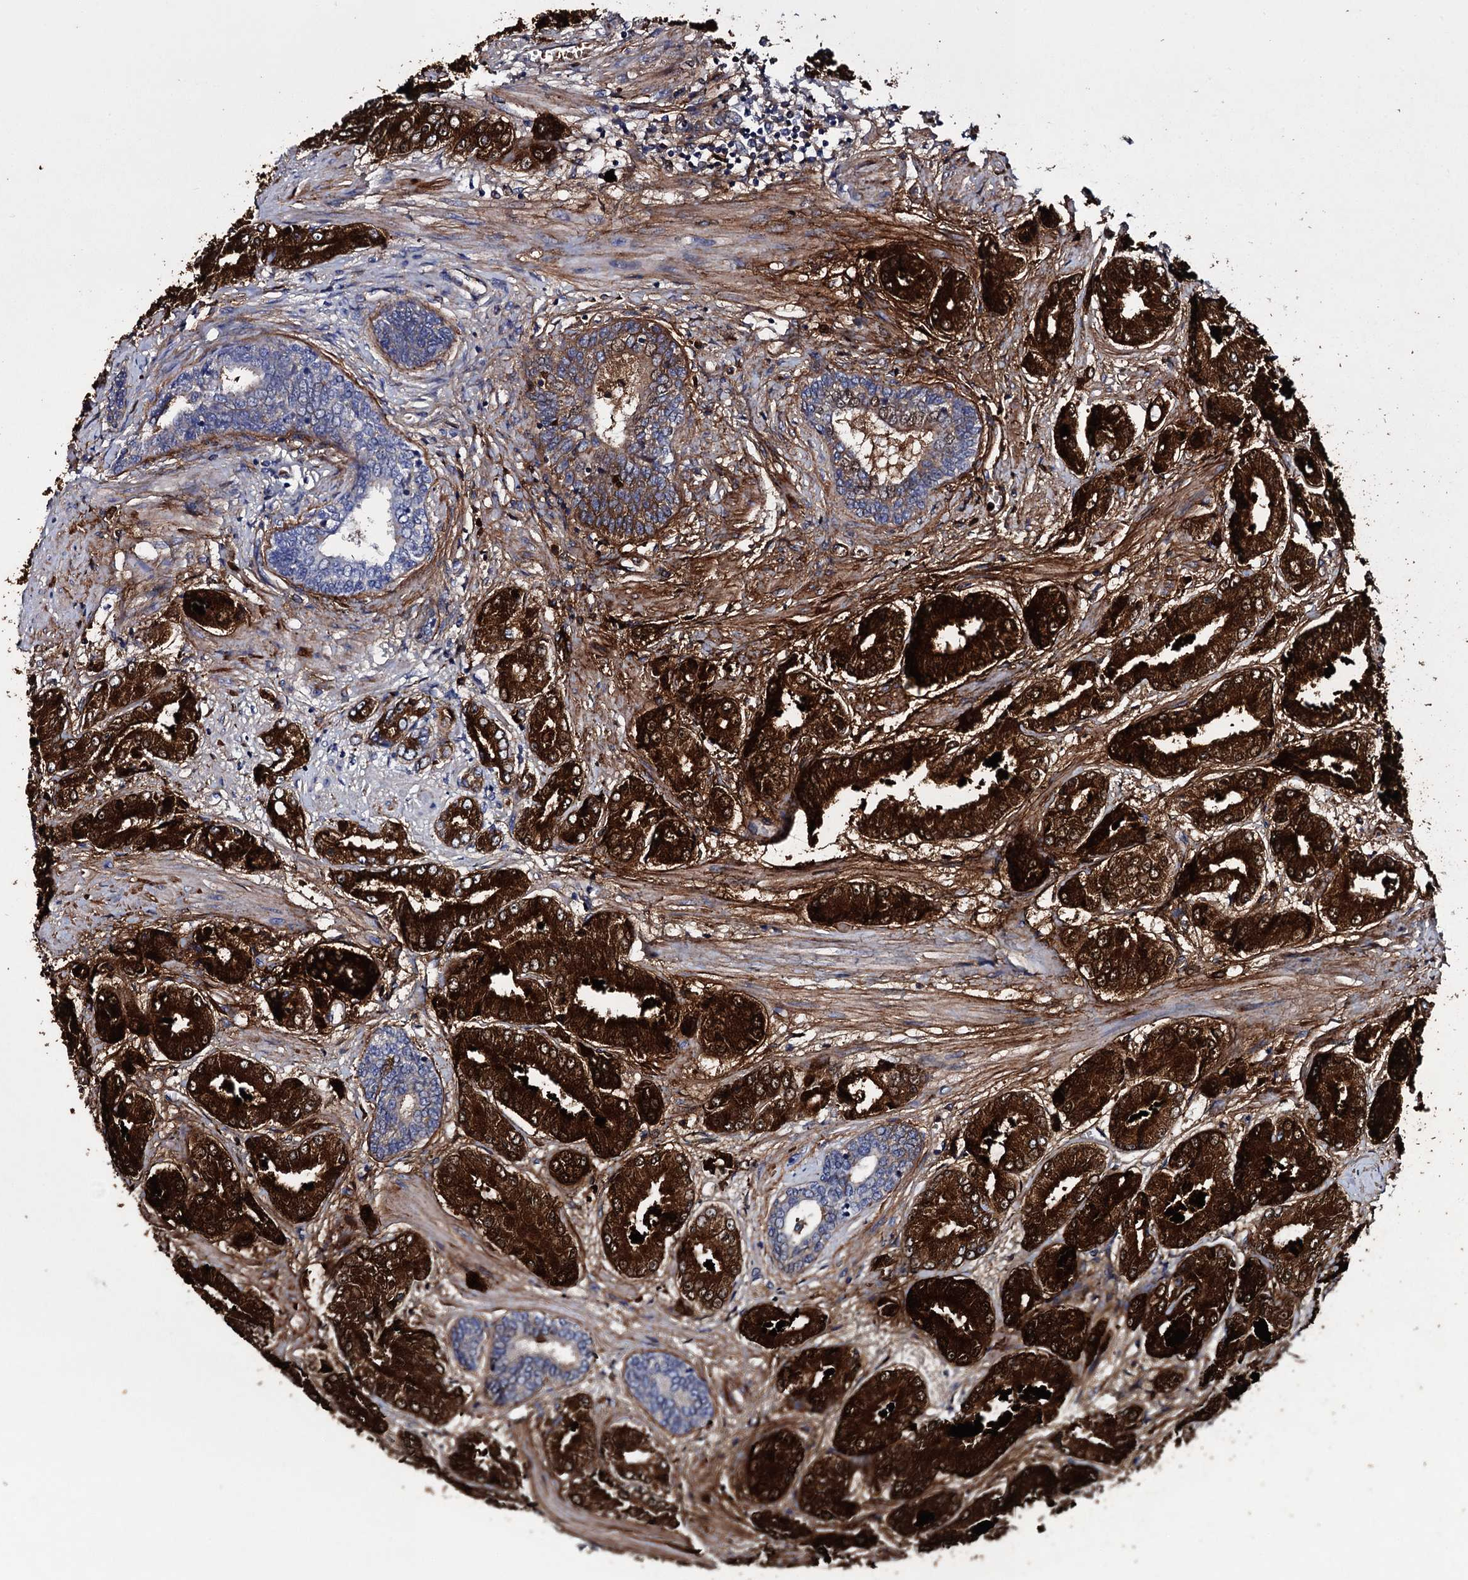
{"staining": {"intensity": "strong", "quantity": ">75%", "location": "cytoplasmic/membranous"}, "tissue": "prostate cancer", "cell_type": "Tumor cells", "image_type": "cancer", "snomed": [{"axis": "morphology", "description": "Adenocarcinoma, High grade"}, {"axis": "topography", "description": "Prostate"}], "caption": "Immunohistochemical staining of human high-grade adenocarcinoma (prostate) displays high levels of strong cytoplasmic/membranous staining in approximately >75% of tumor cells.", "gene": "ITPRID2", "patient": {"sex": "male", "age": 59}}